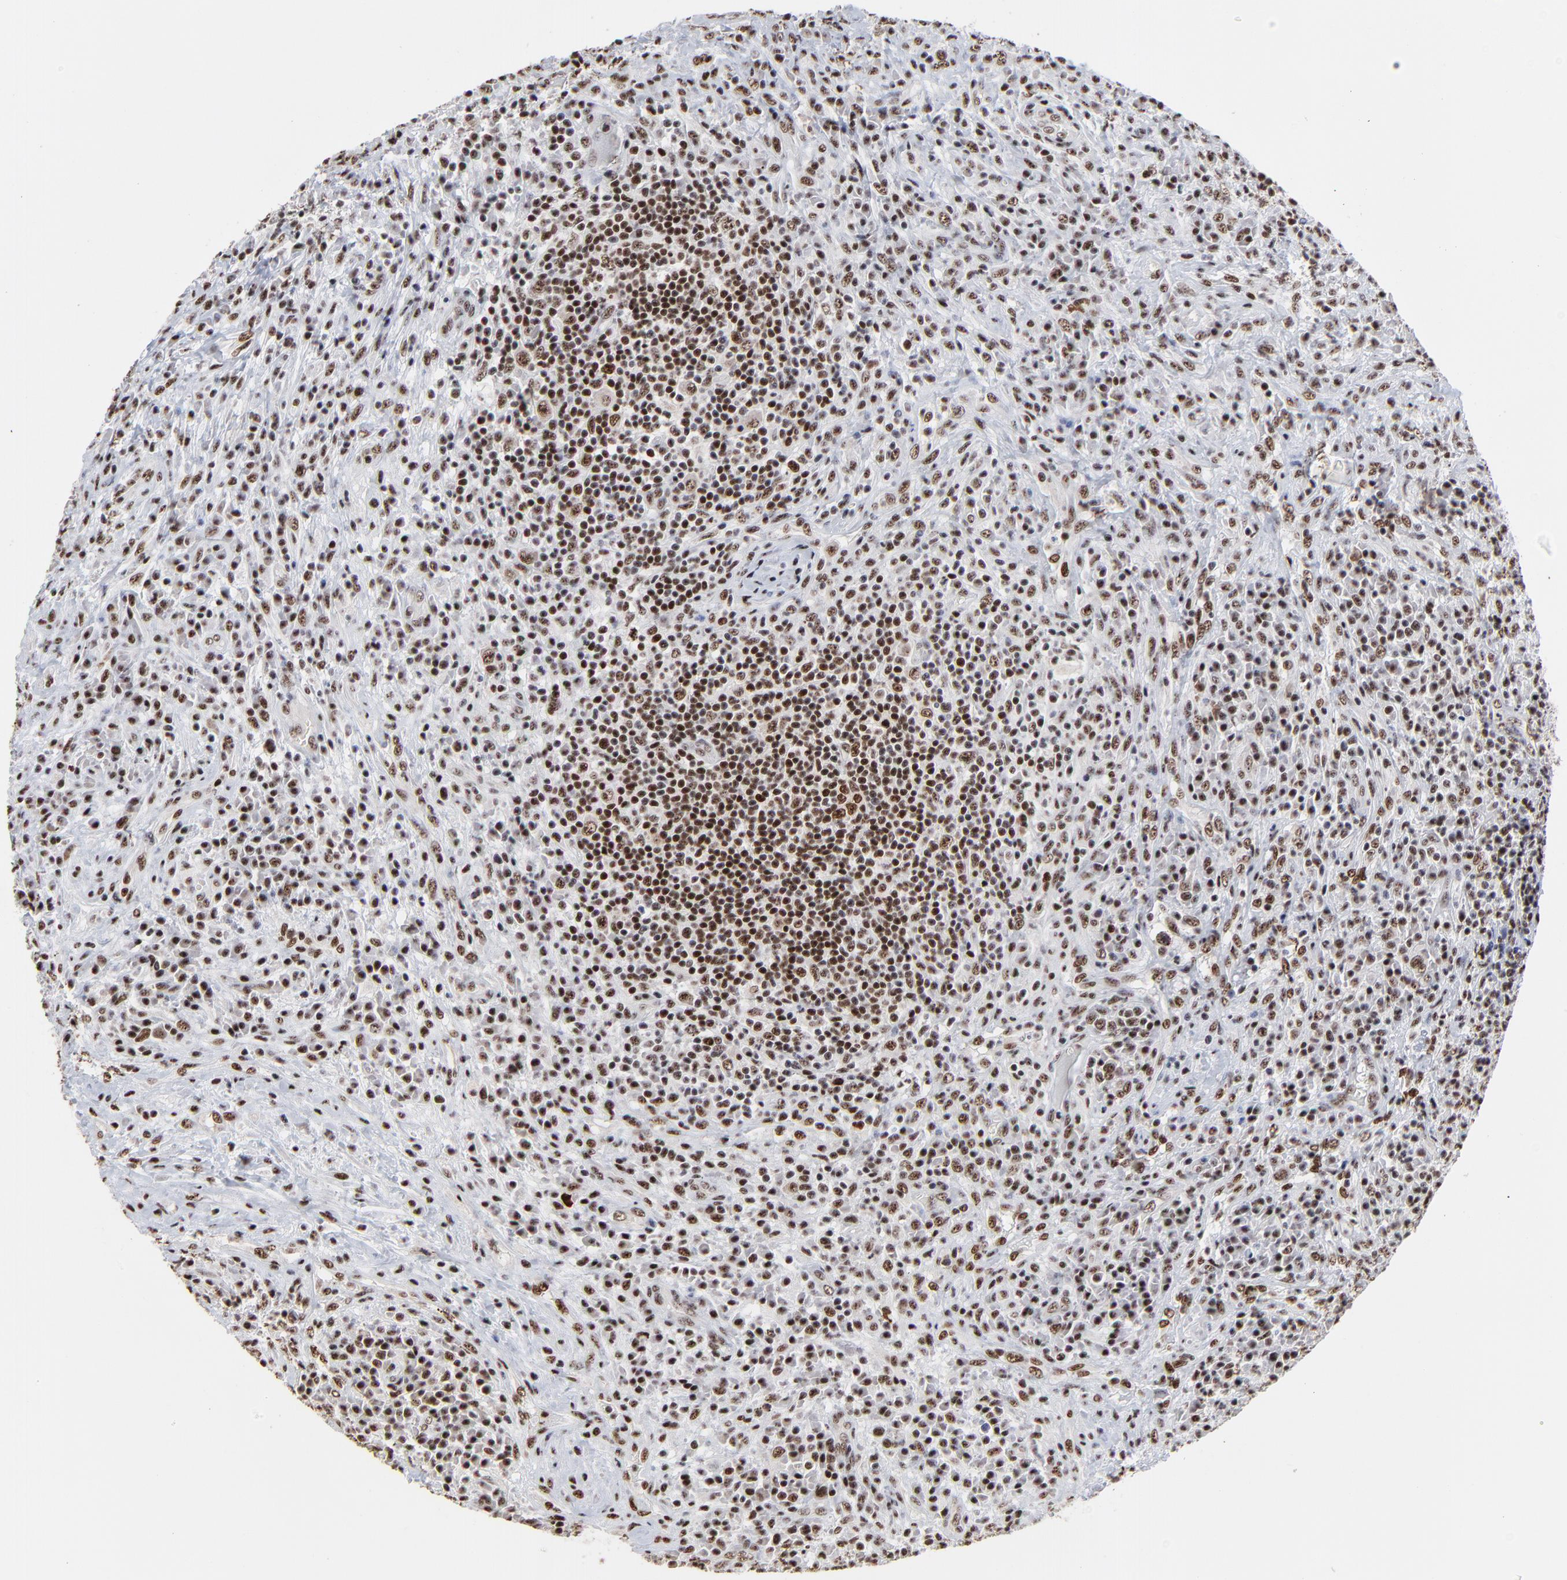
{"staining": {"intensity": "moderate", "quantity": ">75%", "location": "nuclear"}, "tissue": "lymphoma", "cell_type": "Tumor cells", "image_type": "cancer", "snomed": [{"axis": "morphology", "description": "Hodgkin's disease, NOS"}, {"axis": "topography", "description": "Lymph node"}], "caption": "Immunohistochemistry (DAB (3,3'-diaminobenzidine)) staining of human lymphoma demonstrates moderate nuclear protein expression in about >75% of tumor cells. The staining was performed using DAB to visualize the protein expression in brown, while the nuclei were stained in blue with hematoxylin (Magnification: 20x).", "gene": "MBD4", "patient": {"sex": "female", "age": 25}}